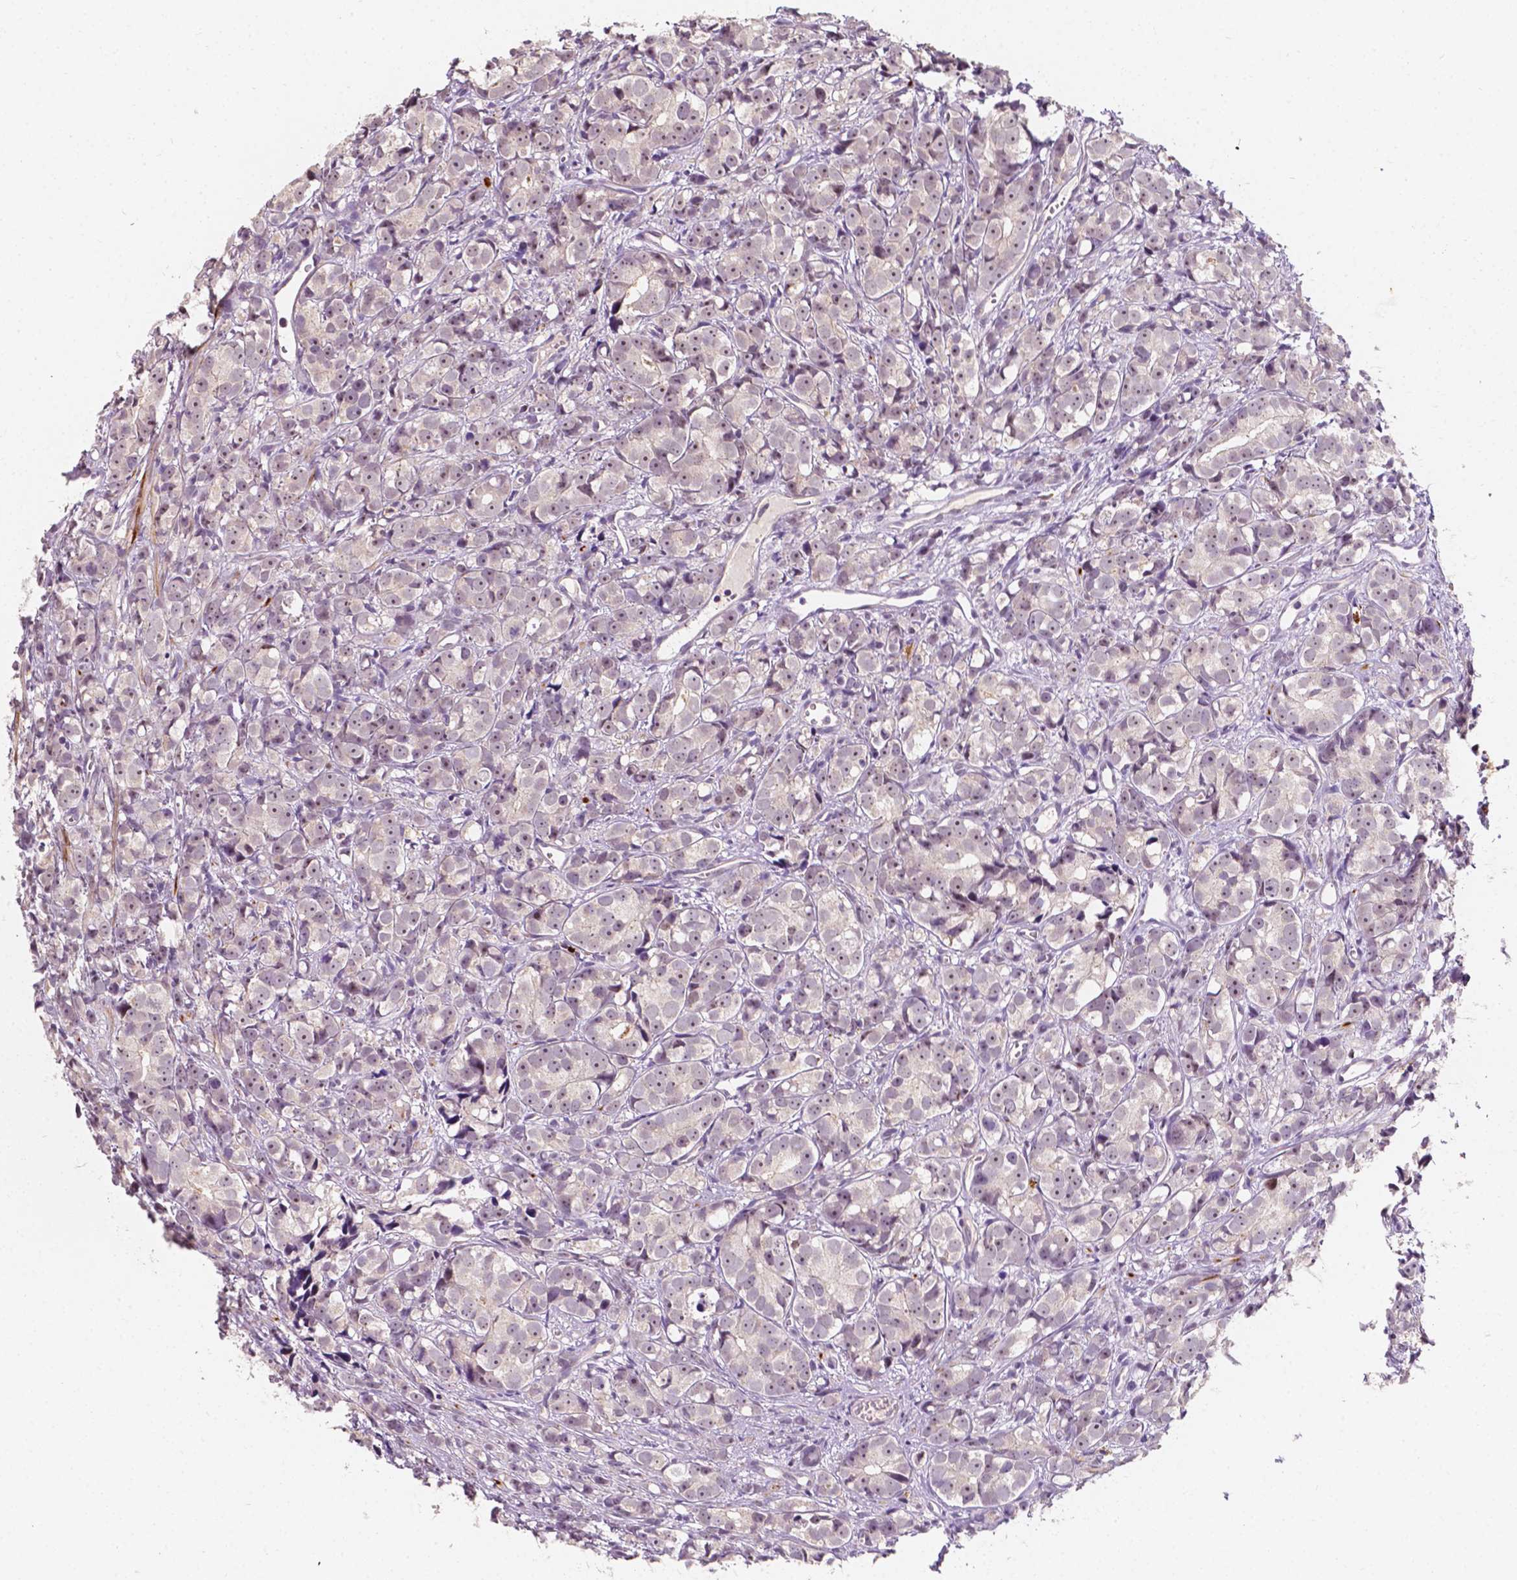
{"staining": {"intensity": "negative", "quantity": "none", "location": "none"}, "tissue": "prostate cancer", "cell_type": "Tumor cells", "image_type": "cancer", "snomed": [{"axis": "morphology", "description": "Adenocarcinoma, High grade"}, {"axis": "topography", "description": "Prostate"}], "caption": "Tumor cells are negative for brown protein staining in adenocarcinoma (high-grade) (prostate).", "gene": "SIRT2", "patient": {"sex": "male", "age": 77}}